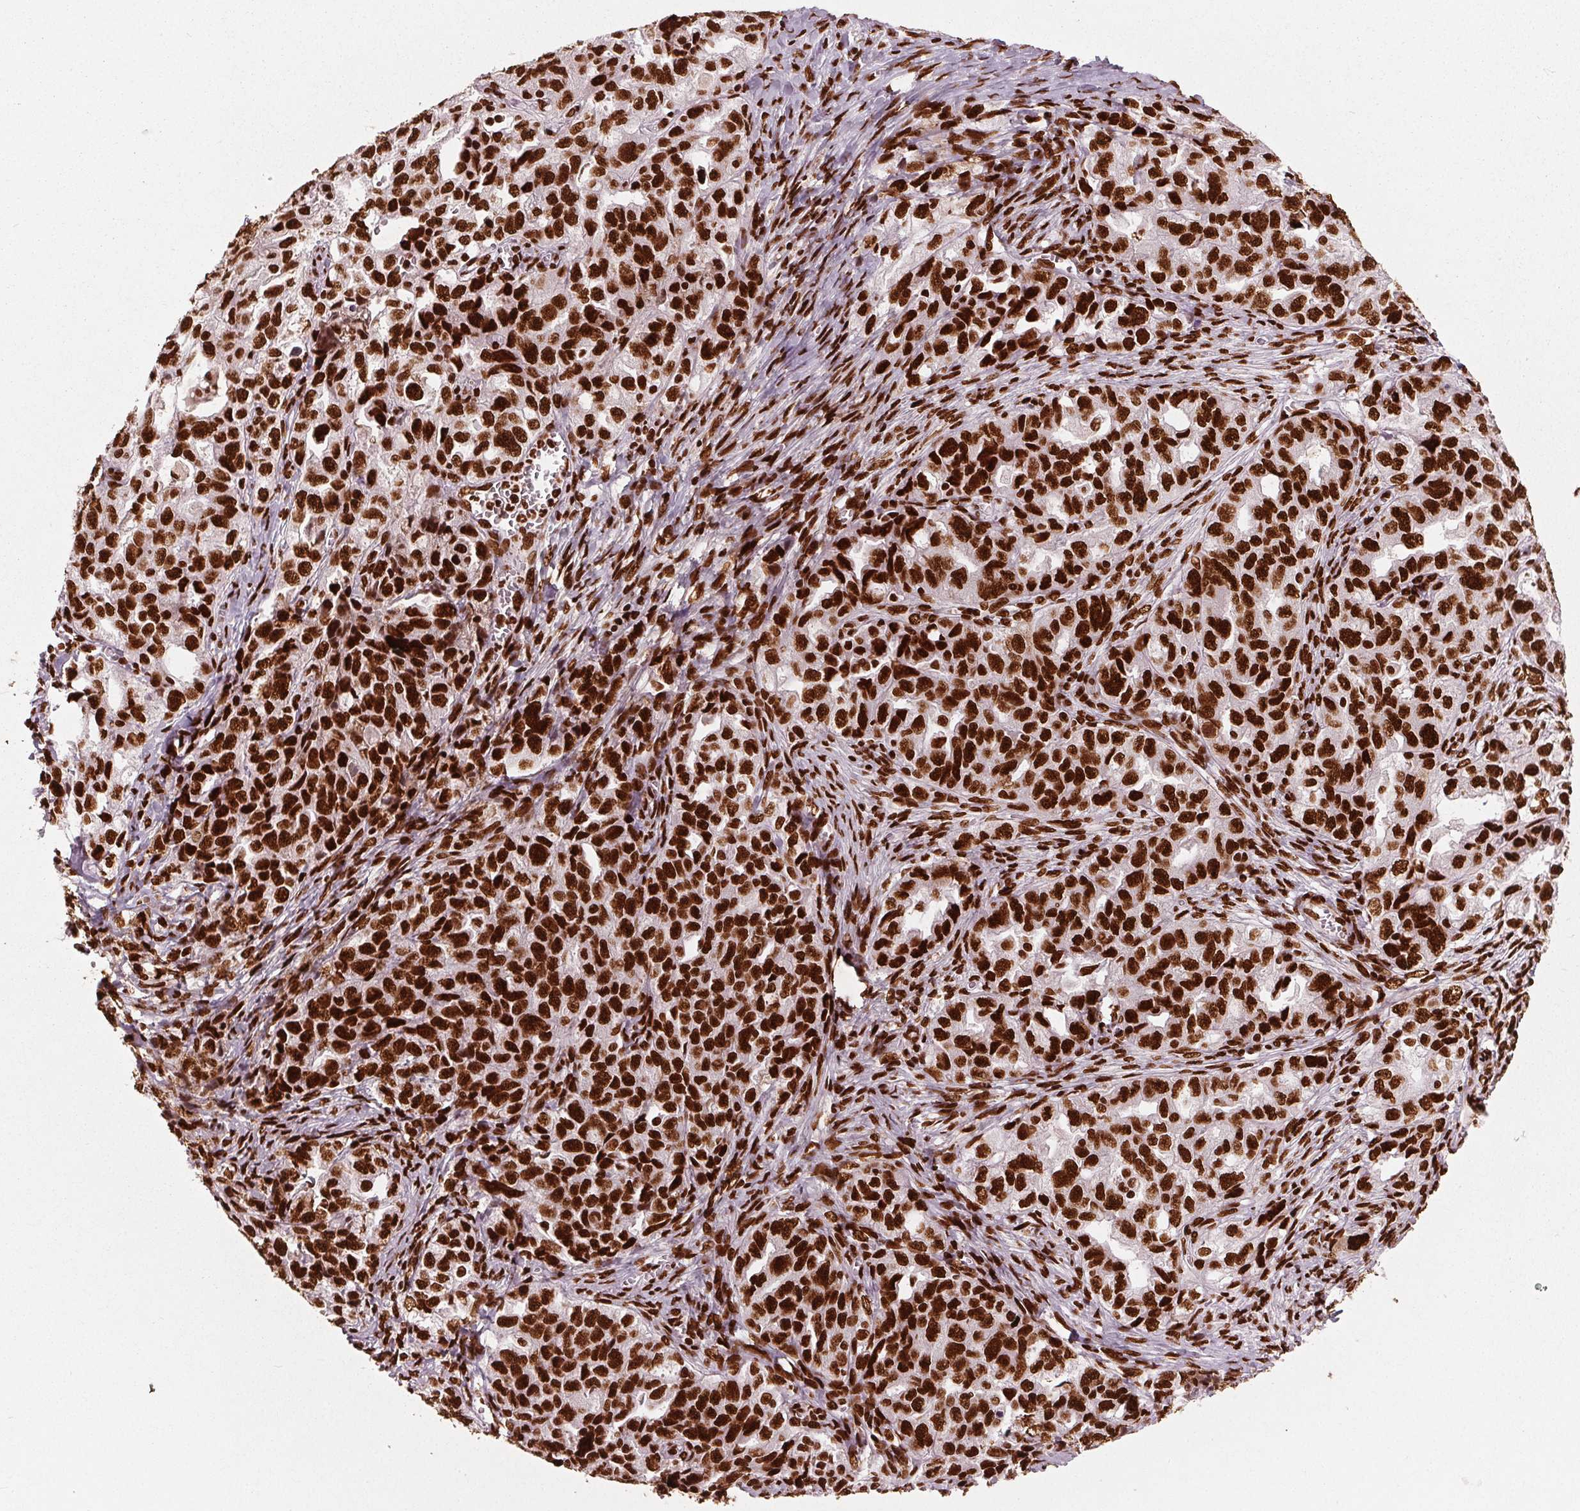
{"staining": {"intensity": "strong", "quantity": ">75%", "location": "nuclear"}, "tissue": "ovarian cancer", "cell_type": "Tumor cells", "image_type": "cancer", "snomed": [{"axis": "morphology", "description": "Cystadenocarcinoma, serous, NOS"}, {"axis": "topography", "description": "Ovary"}], "caption": "An image of serous cystadenocarcinoma (ovarian) stained for a protein shows strong nuclear brown staining in tumor cells. Ihc stains the protein in brown and the nuclei are stained blue.", "gene": "BRD4", "patient": {"sex": "female", "age": 51}}